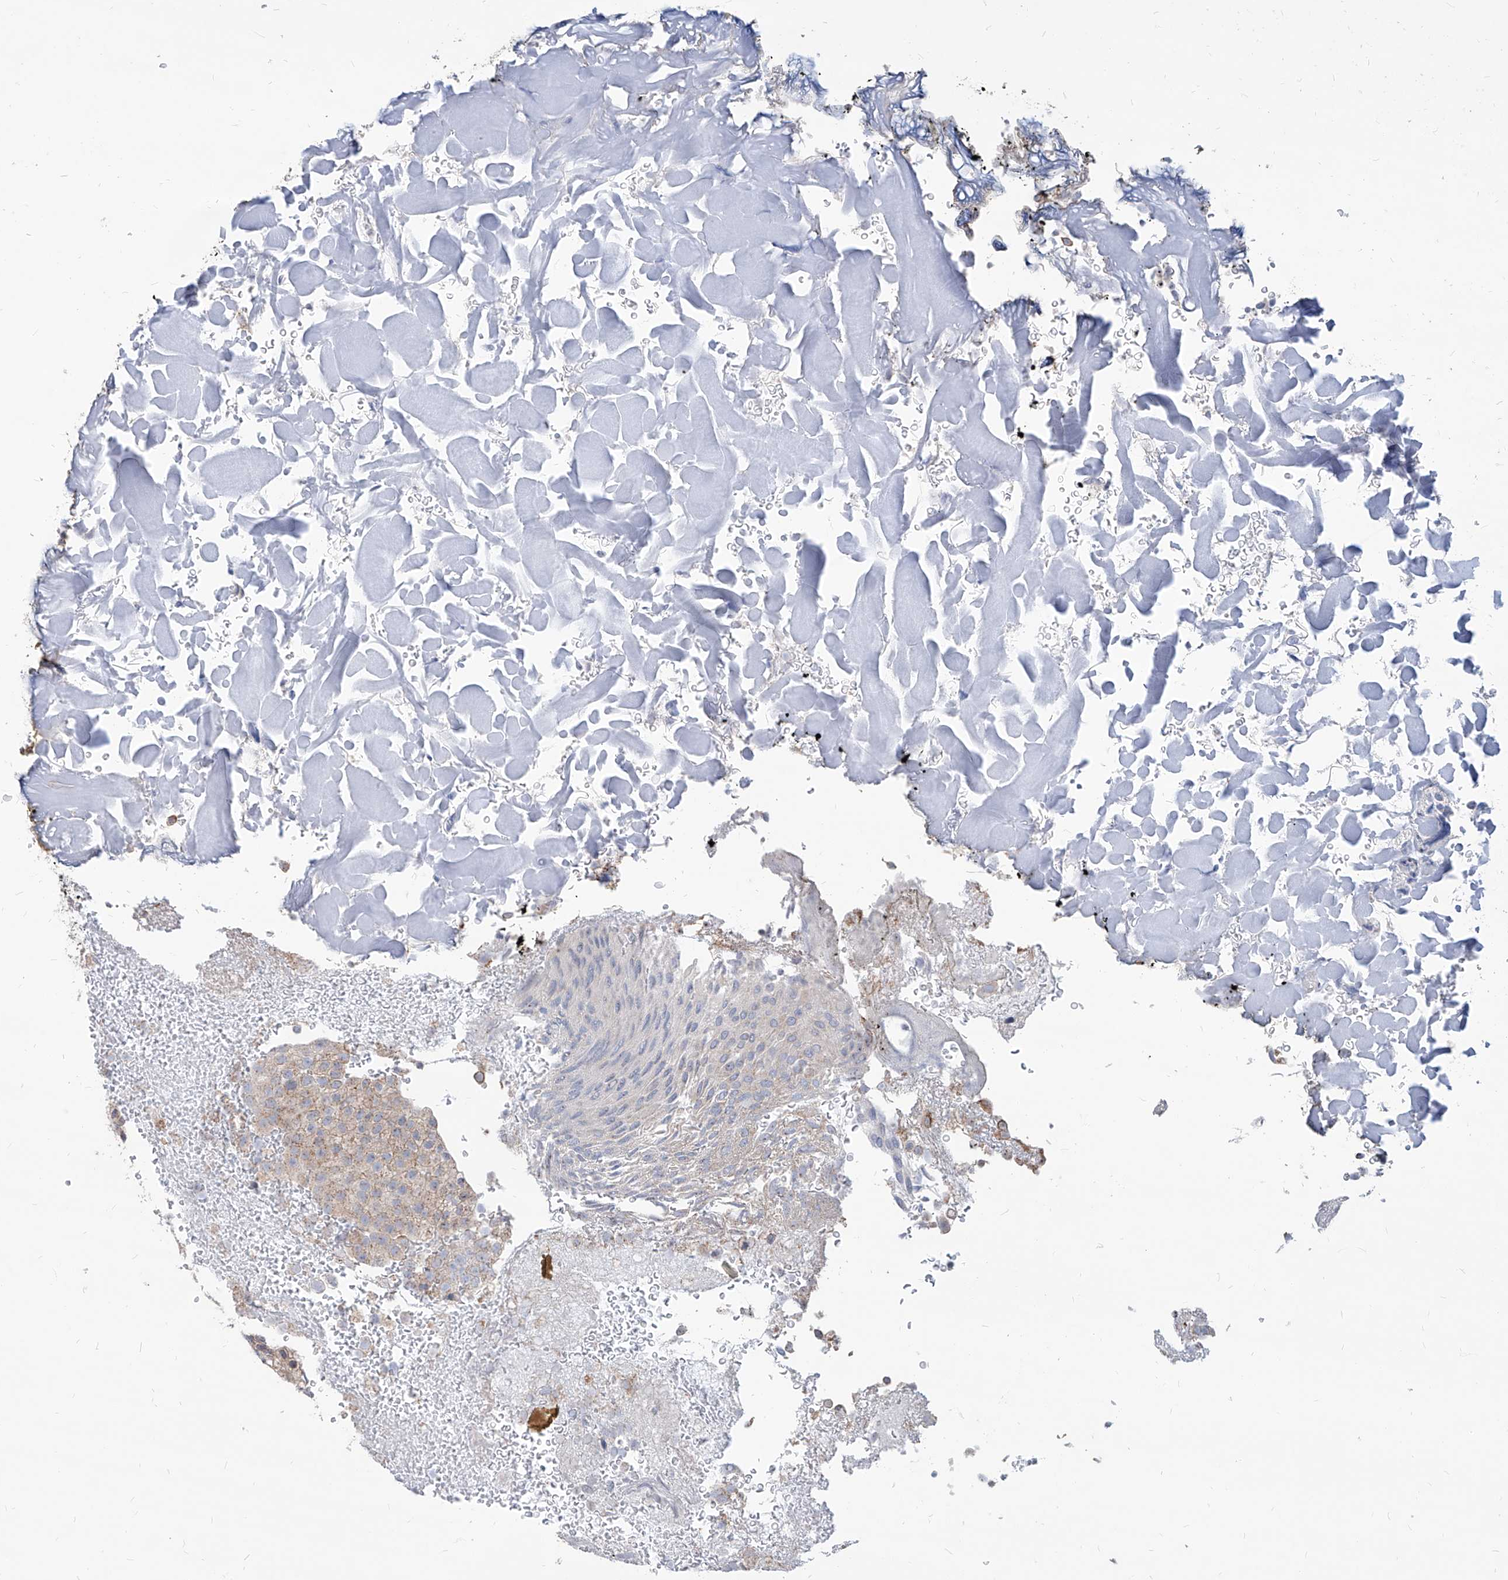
{"staining": {"intensity": "weak", "quantity": "<25%", "location": "cytoplasmic/membranous"}, "tissue": "urothelial cancer", "cell_type": "Tumor cells", "image_type": "cancer", "snomed": [{"axis": "morphology", "description": "Urothelial carcinoma, Low grade"}, {"axis": "topography", "description": "Urinary bladder"}], "caption": "Protein analysis of urothelial carcinoma (low-grade) shows no significant positivity in tumor cells.", "gene": "AGPS", "patient": {"sex": "male", "age": 78}}